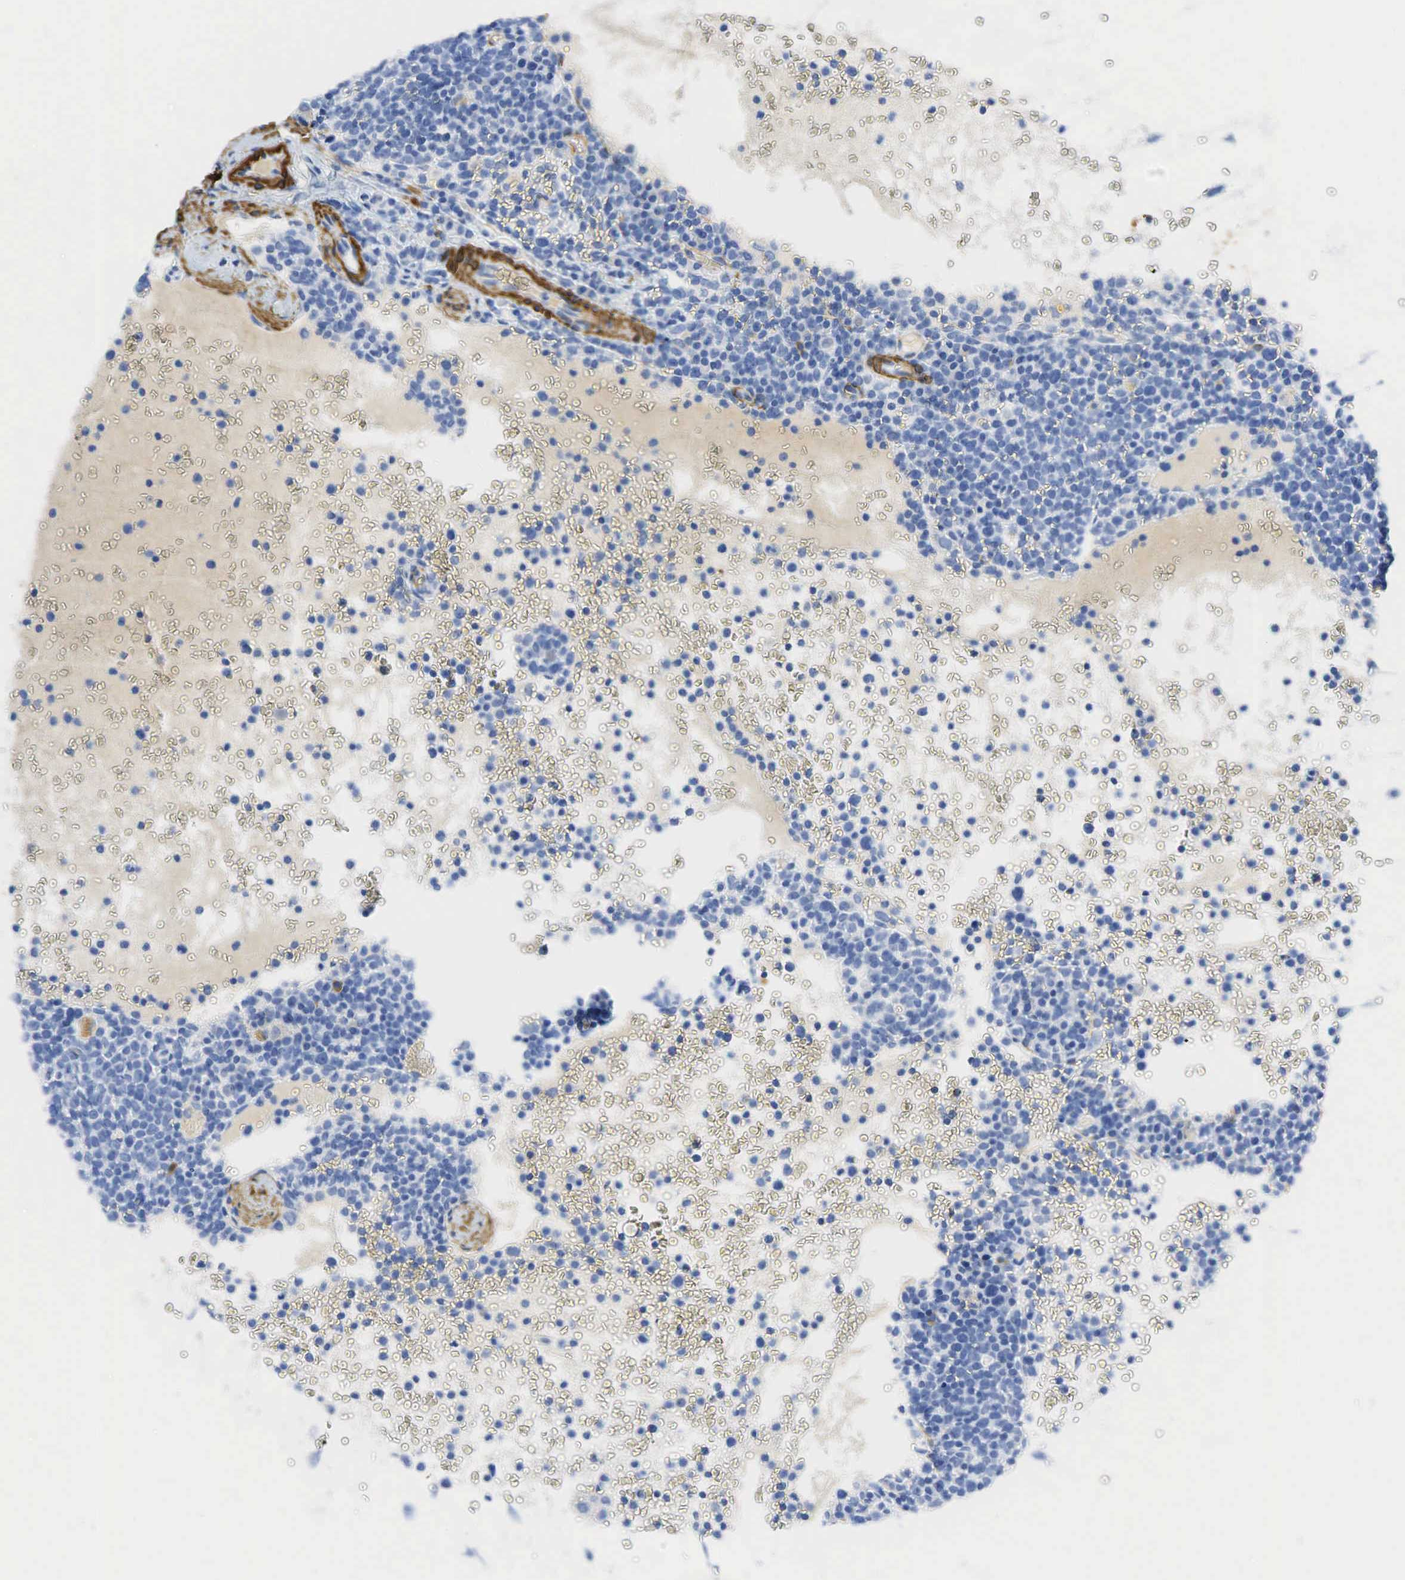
{"staining": {"intensity": "negative", "quantity": "none", "location": "none"}, "tissue": "lymphoma", "cell_type": "Tumor cells", "image_type": "cancer", "snomed": [{"axis": "morphology", "description": "Malignant lymphoma, non-Hodgkin's type, High grade"}, {"axis": "topography", "description": "Lymph node"}], "caption": "Immunohistochemistry micrograph of neoplastic tissue: lymphoma stained with DAB shows no significant protein staining in tumor cells. (IHC, brightfield microscopy, high magnification).", "gene": "ACTA1", "patient": {"sex": "female", "age": 76}}